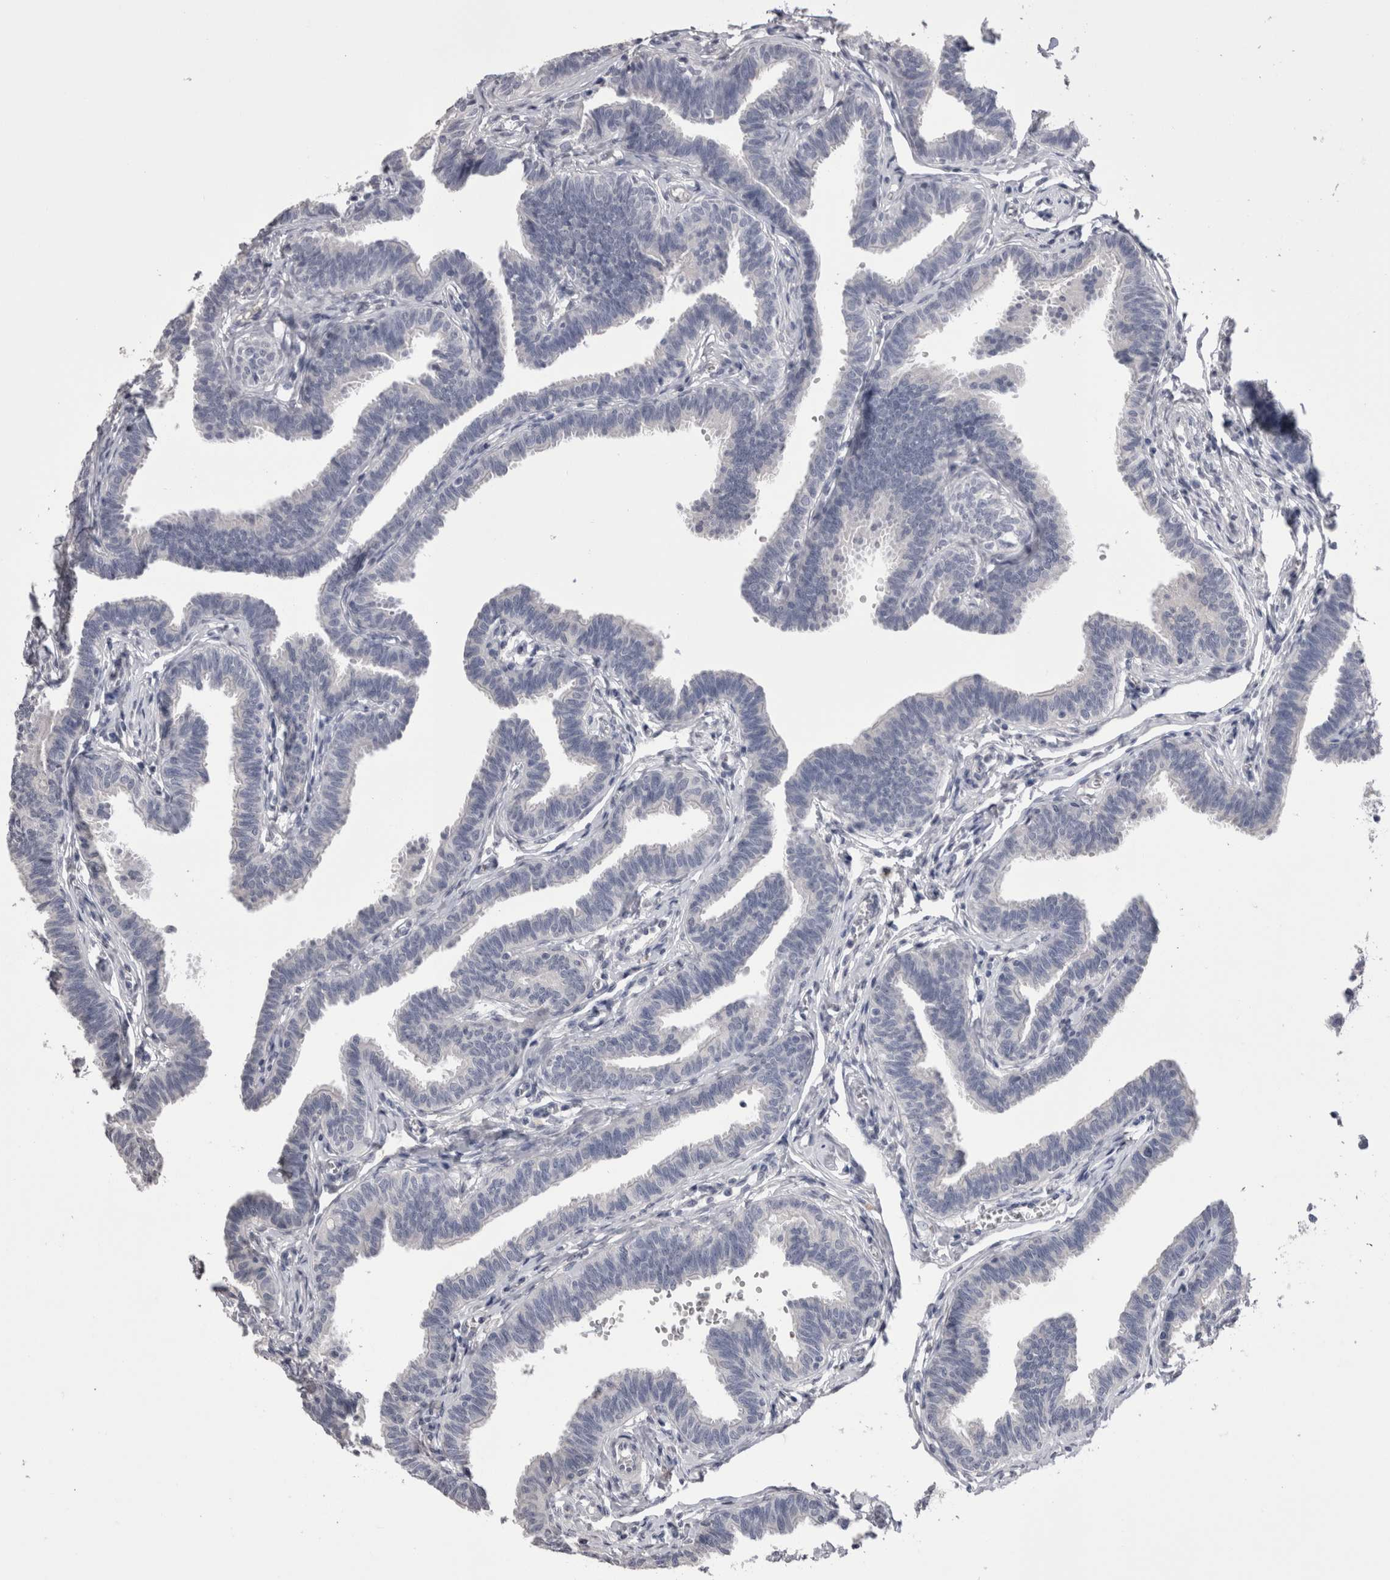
{"staining": {"intensity": "negative", "quantity": "none", "location": "none"}, "tissue": "fallopian tube", "cell_type": "Glandular cells", "image_type": "normal", "snomed": [{"axis": "morphology", "description": "Normal tissue, NOS"}, {"axis": "topography", "description": "Fallopian tube"}, {"axis": "topography", "description": "Ovary"}], "caption": "This is a image of immunohistochemistry (IHC) staining of benign fallopian tube, which shows no staining in glandular cells.", "gene": "CDHR5", "patient": {"sex": "female", "age": 23}}